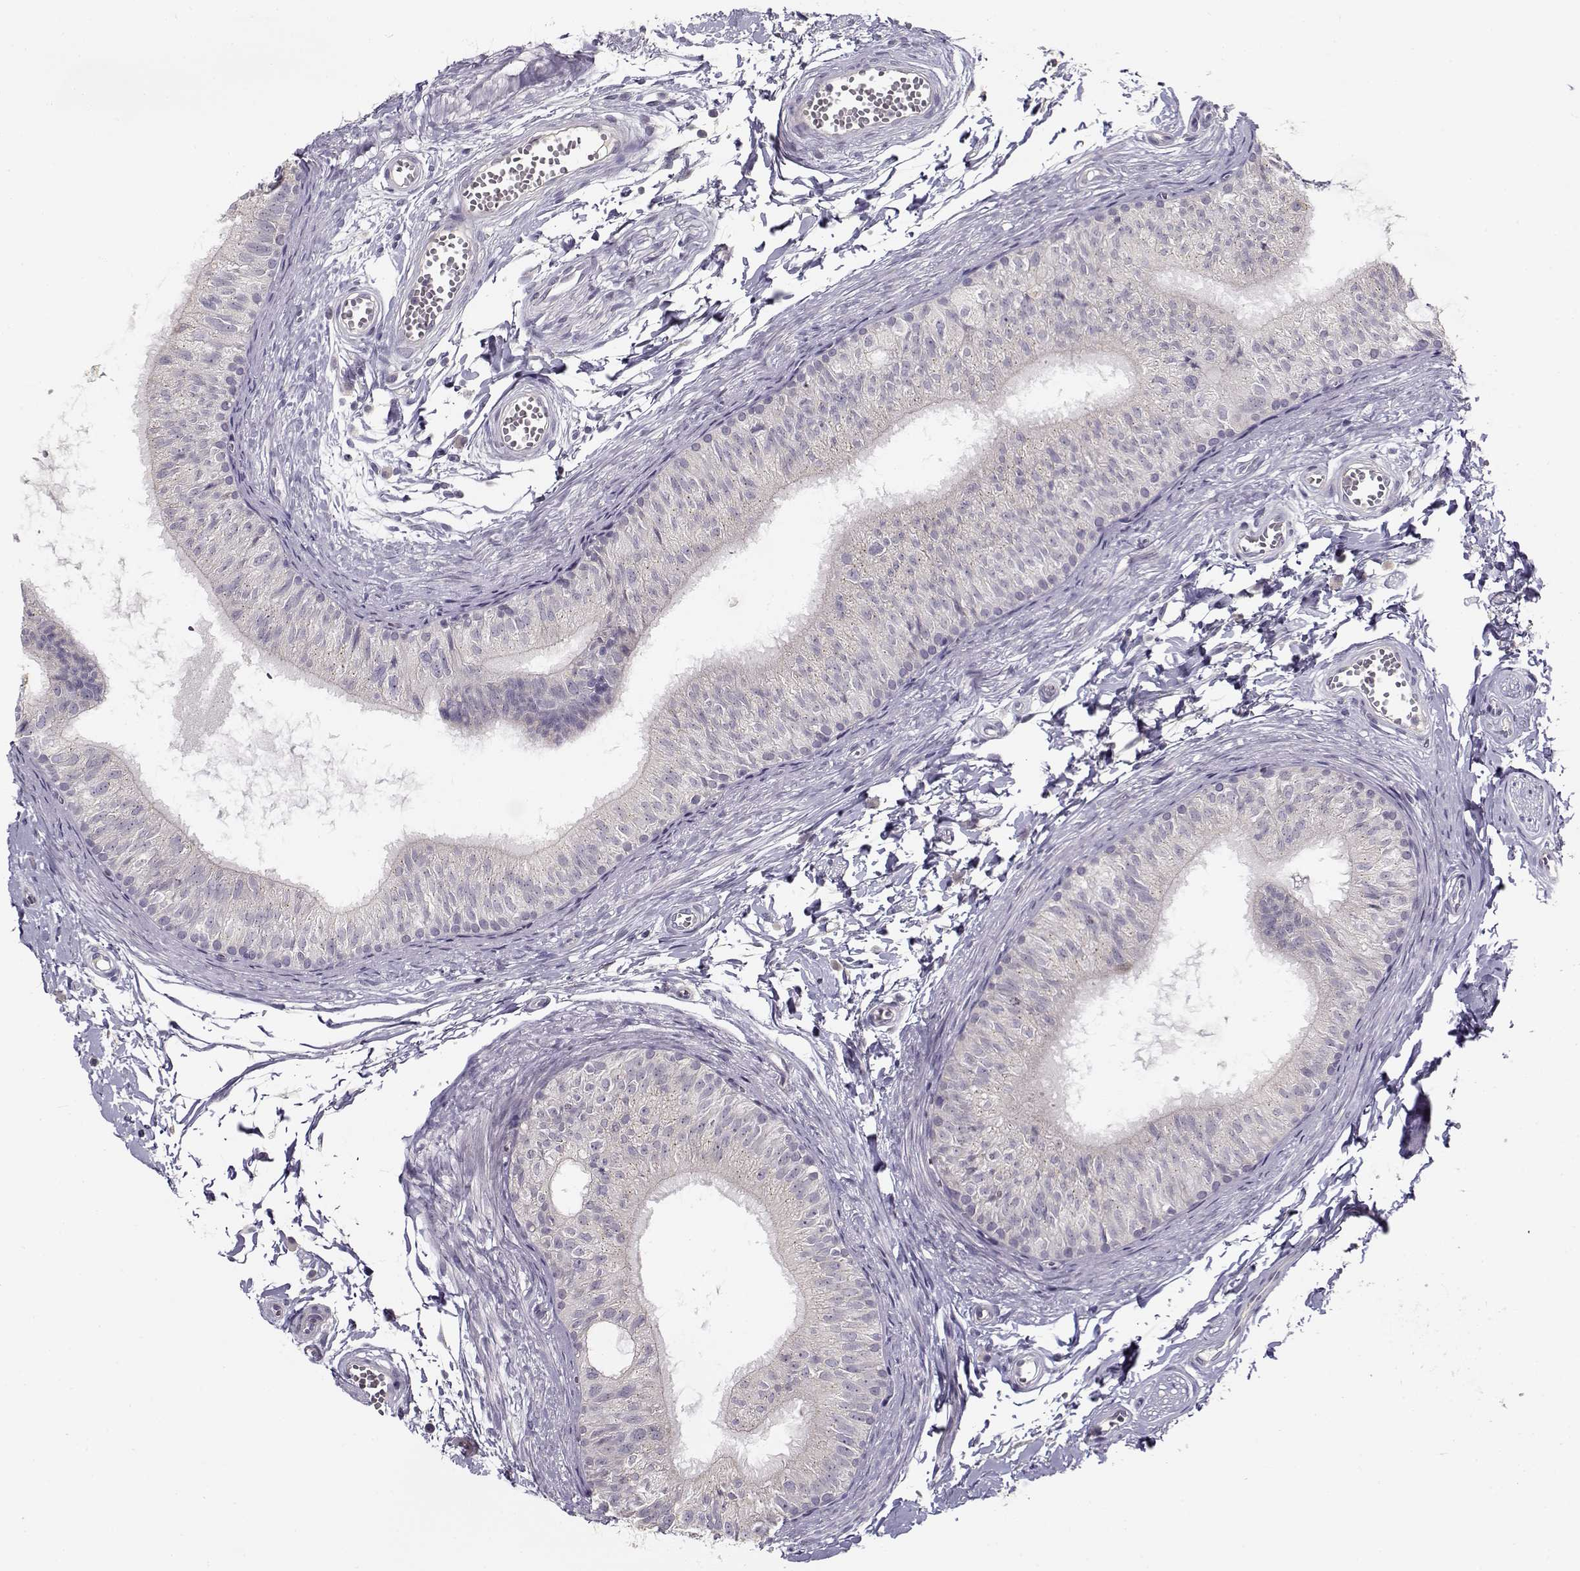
{"staining": {"intensity": "negative", "quantity": "none", "location": "none"}, "tissue": "epididymis", "cell_type": "Glandular cells", "image_type": "normal", "snomed": [{"axis": "morphology", "description": "Normal tissue, NOS"}, {"axis": "topography", "description": "Epididymis"}], "caption": "Glandular cells show no significant protein expression in unremarkable epididymis. Nuclei are stained in blue.", "gene": "TMEM145", "patient": {"sex": "male", "age": 22}}